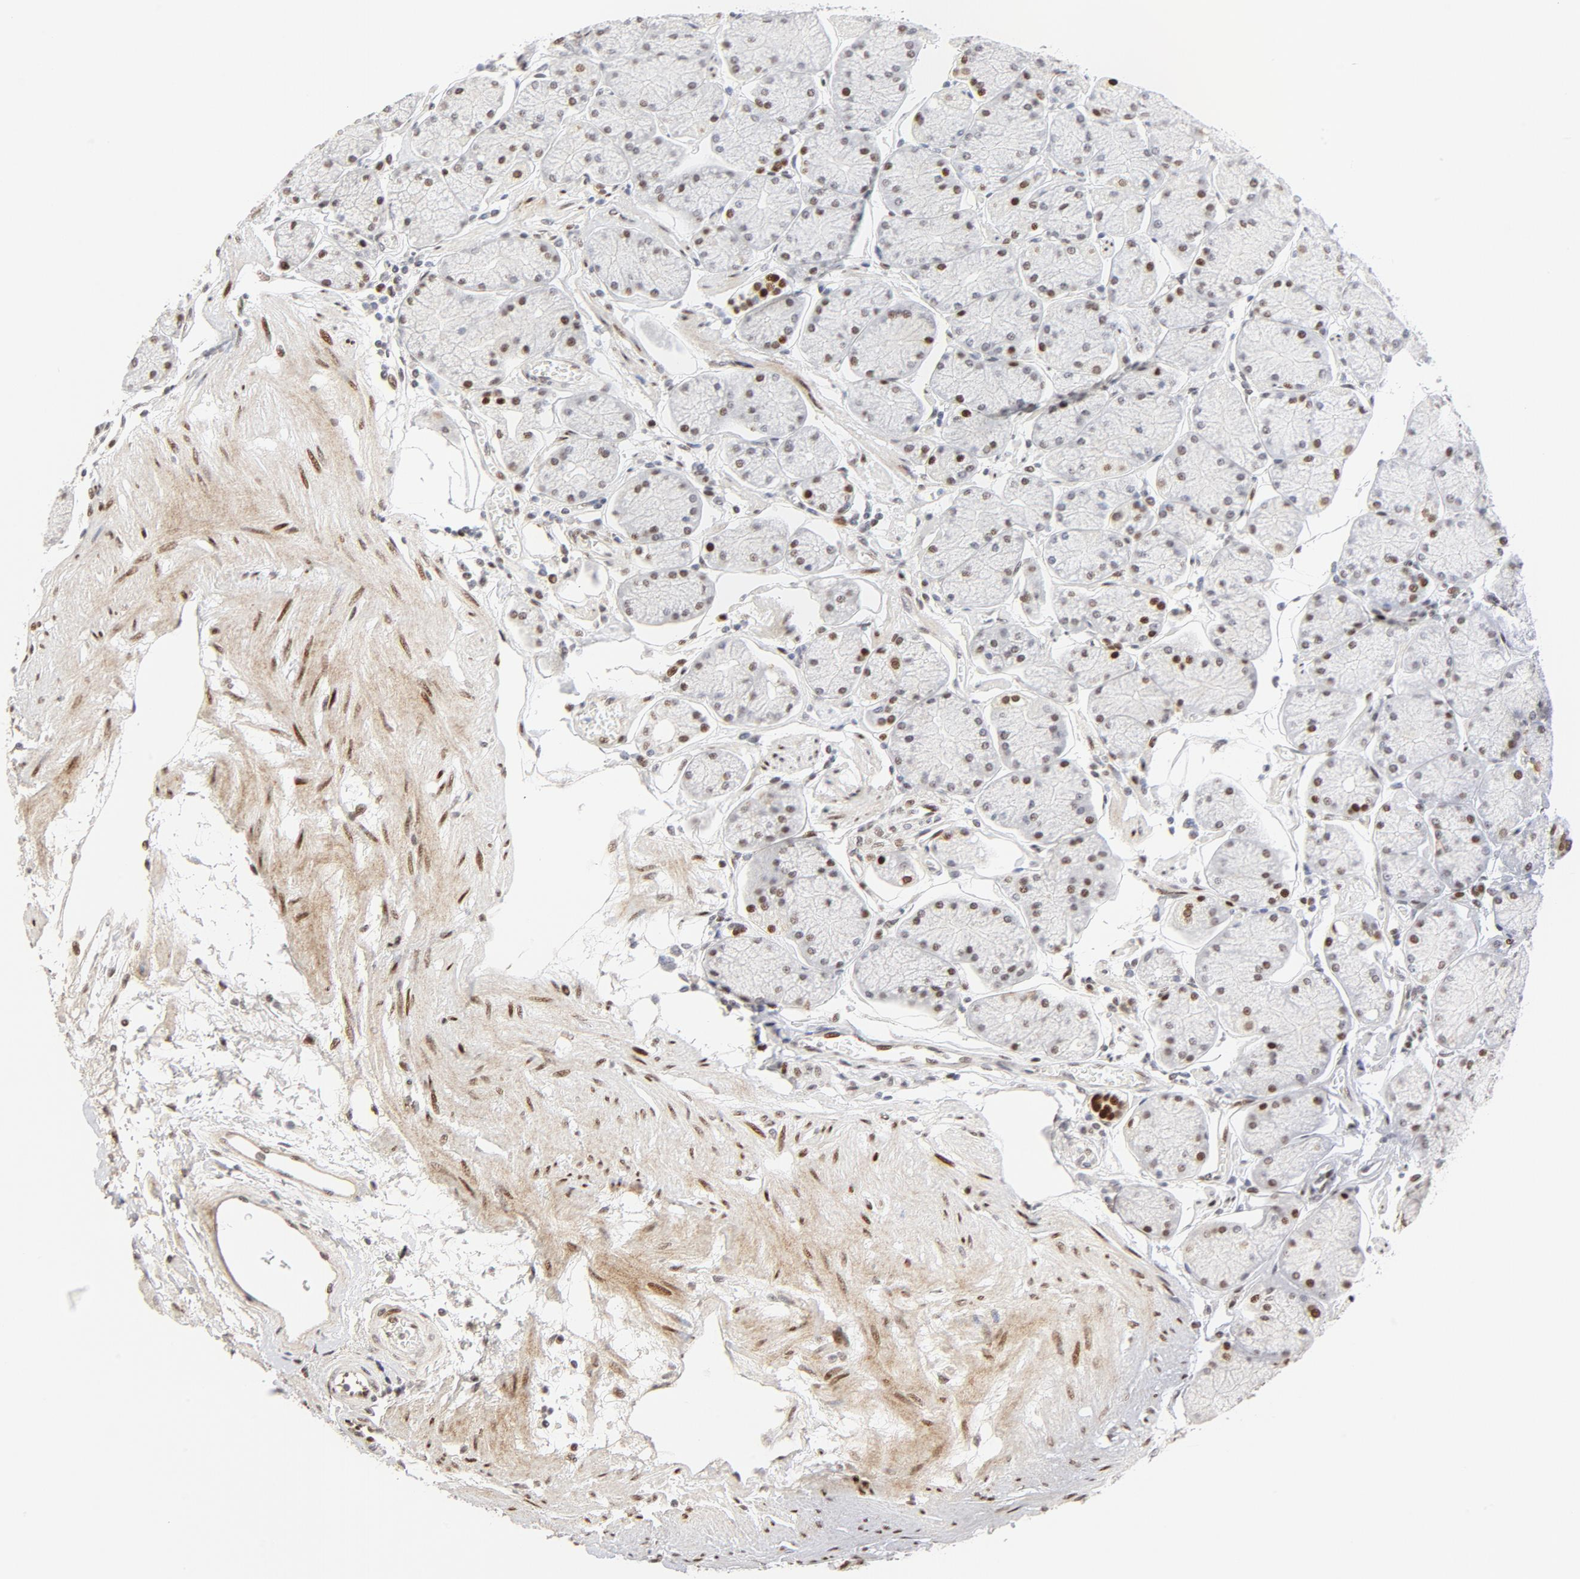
{"staining": {"intensity": "moderate", "quantity": "25%-75%", "location": "nuclear"}, "tissue": "stomach", "cell_type": "Glandular cells", "image_type": "normal", "snomed": [{"axis": "morphology", "description": "Normal tissue, NOS"}, {"axis": "topography", "description": "Stomach, upper"}, {"axis": "topography", "description": "Stomach"}], "caption": "A photomicrograph of stomach stained for a protein exhibits moderate nuclear brown staining in glandular cells.", "gene": "GTF2I", "patient": {"sex": "male", "age": 76}}